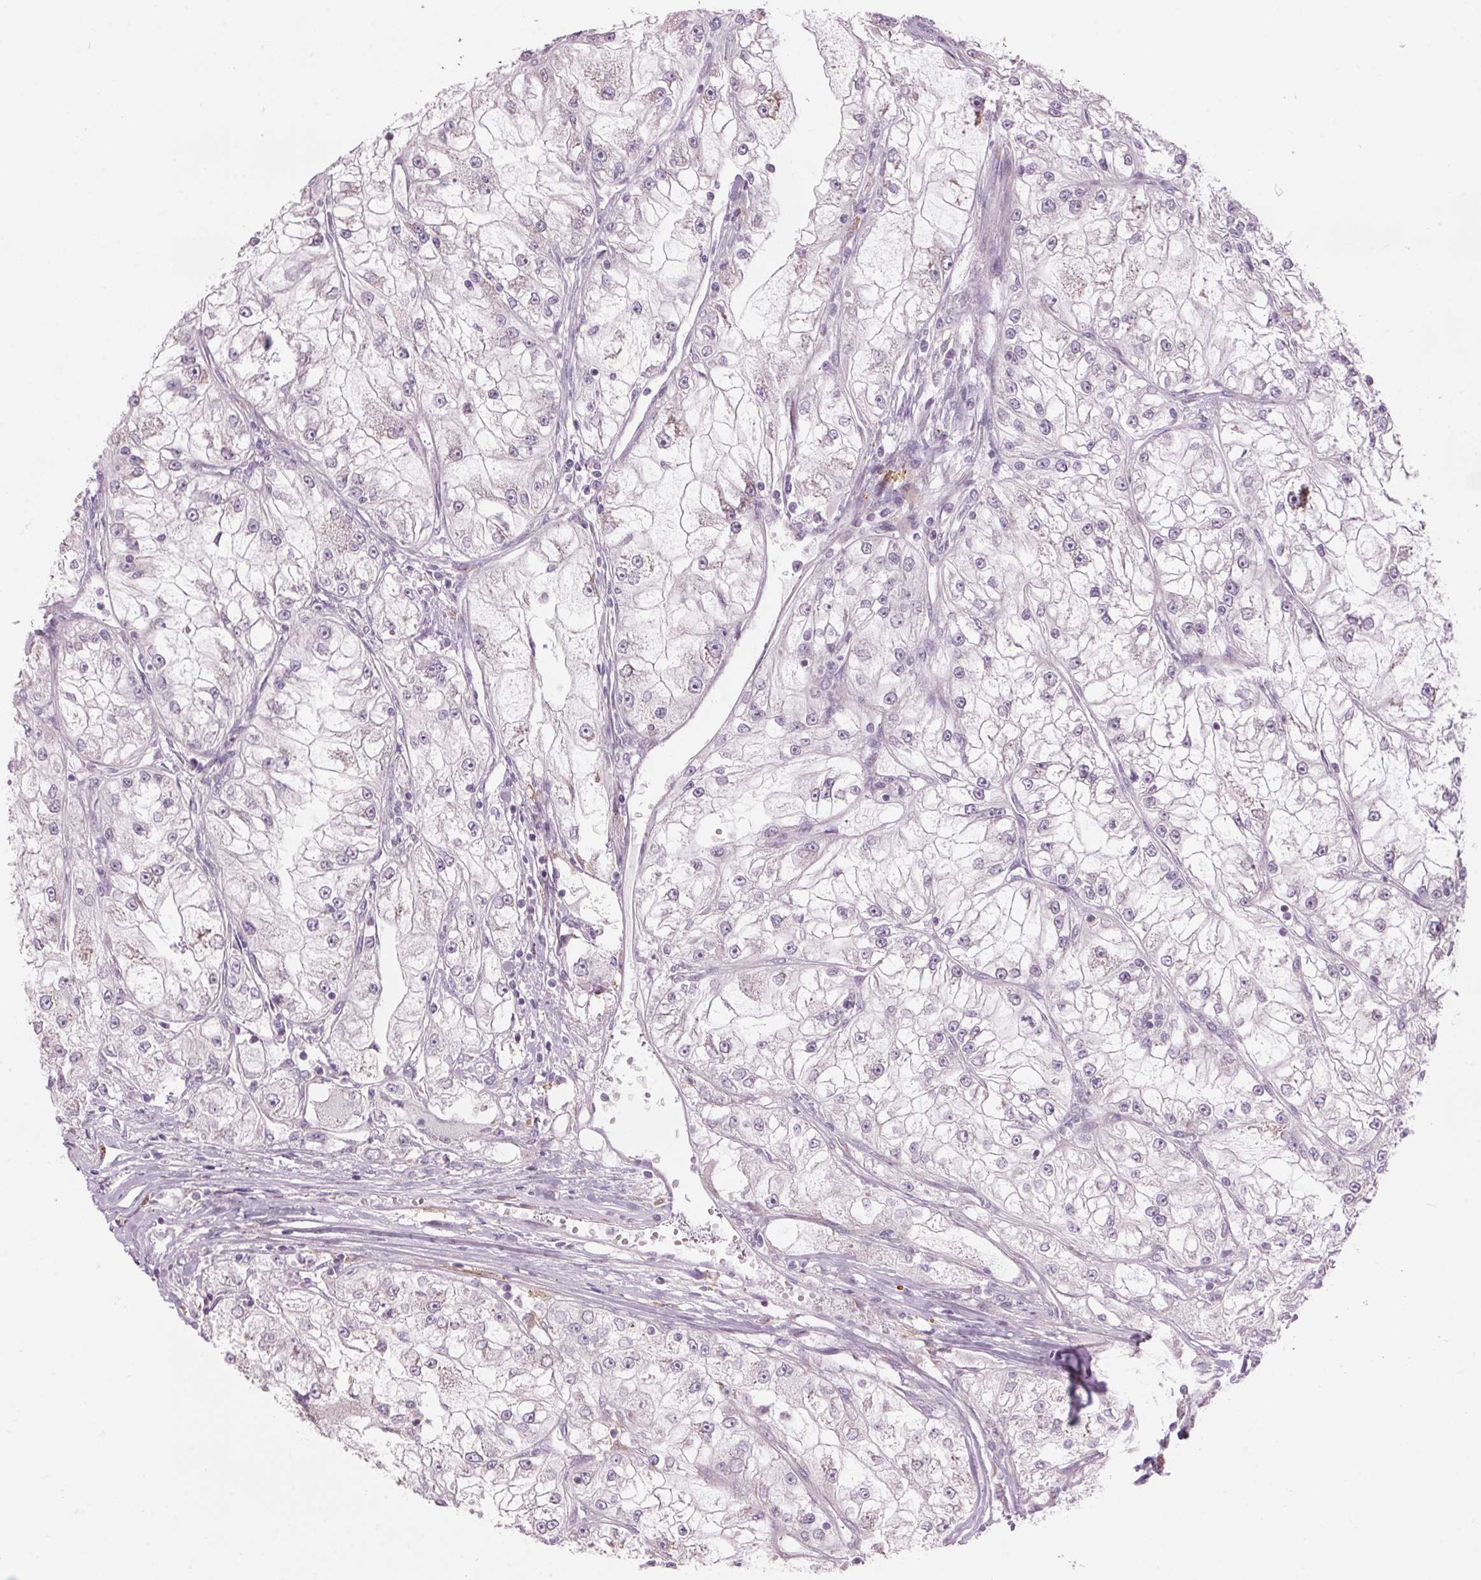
{"staining": {"intensity": "negative", "quantity": "none", "location": "none"}, "tissue": "renal cancer", "cell_type": "Tumor cells", "image_type": "cancer", "snomed": [{"axis": "morphology", "description": "Adenocarcinoma, NOS"}, {"axis": "topography", "description": "Kidney"}], "caption": "Adenocarcinoma (renal) stained for a protein using immunohistochemistry reveals no staining tumor cells.", "gene": "GNMT", "patient": {"sex": "female", "age": 72}}